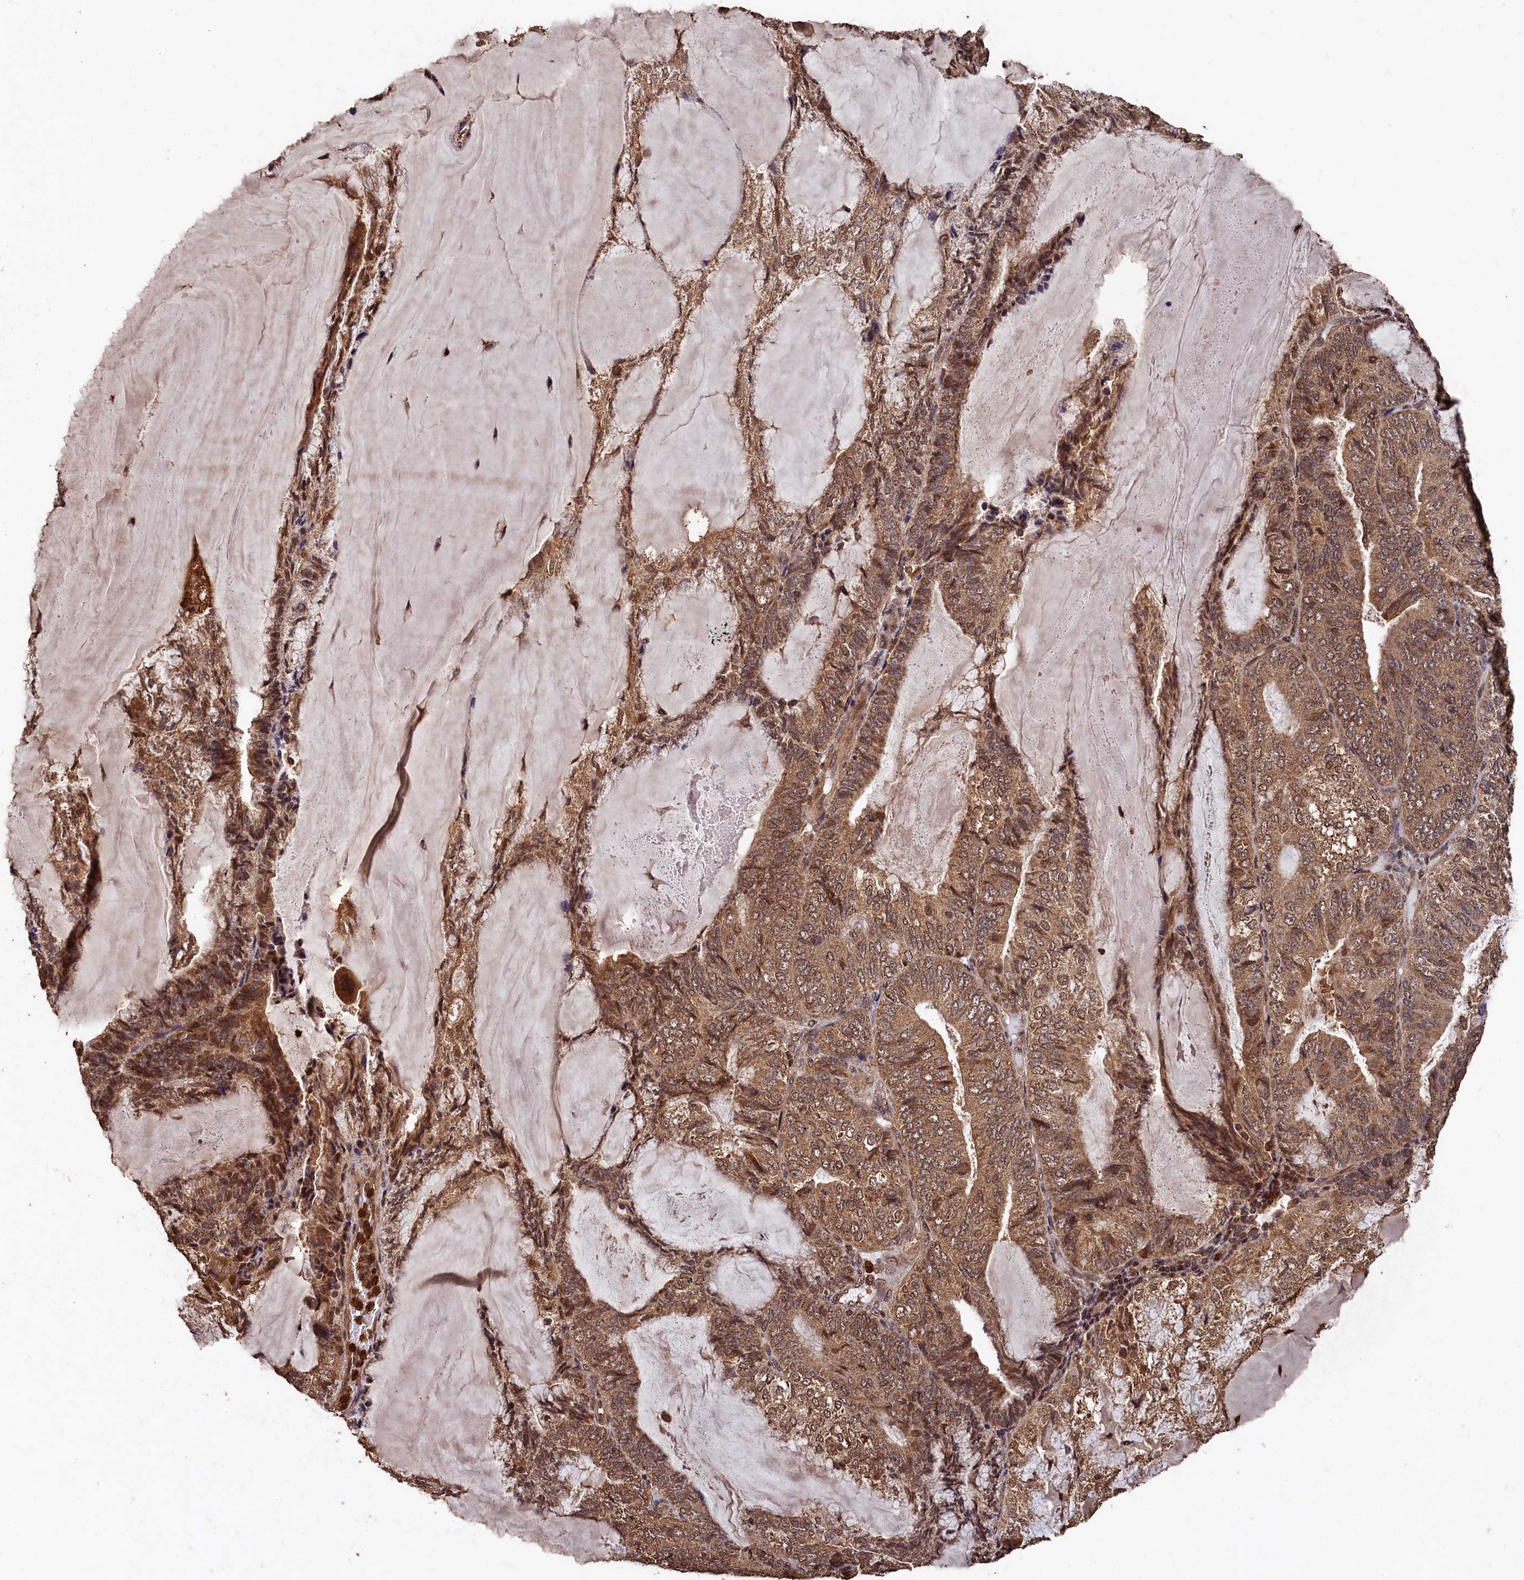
{"staining": {"intensity": "moderate", "quantity": ">75%", "location": "cytoplasmic/membranous,nuclear"}, "tissue": "endometrial cancer", "cell_type": "Tumor cells", "image_type": "cancer", "snomed": [{"axis": "morphology", "description": "Adenocarcinoma, NOS"}, {"axis": "topography", "description": "Endometrium"}], "caption": "Immunohistochemical staining of endometrial cancer displays medium levels of moderate cytoplasmic/membranous and nuclear expression in about >75% of tumor cells.", "gene": "CEP57L1", "patient": {"sex": "female", "age": 81}}